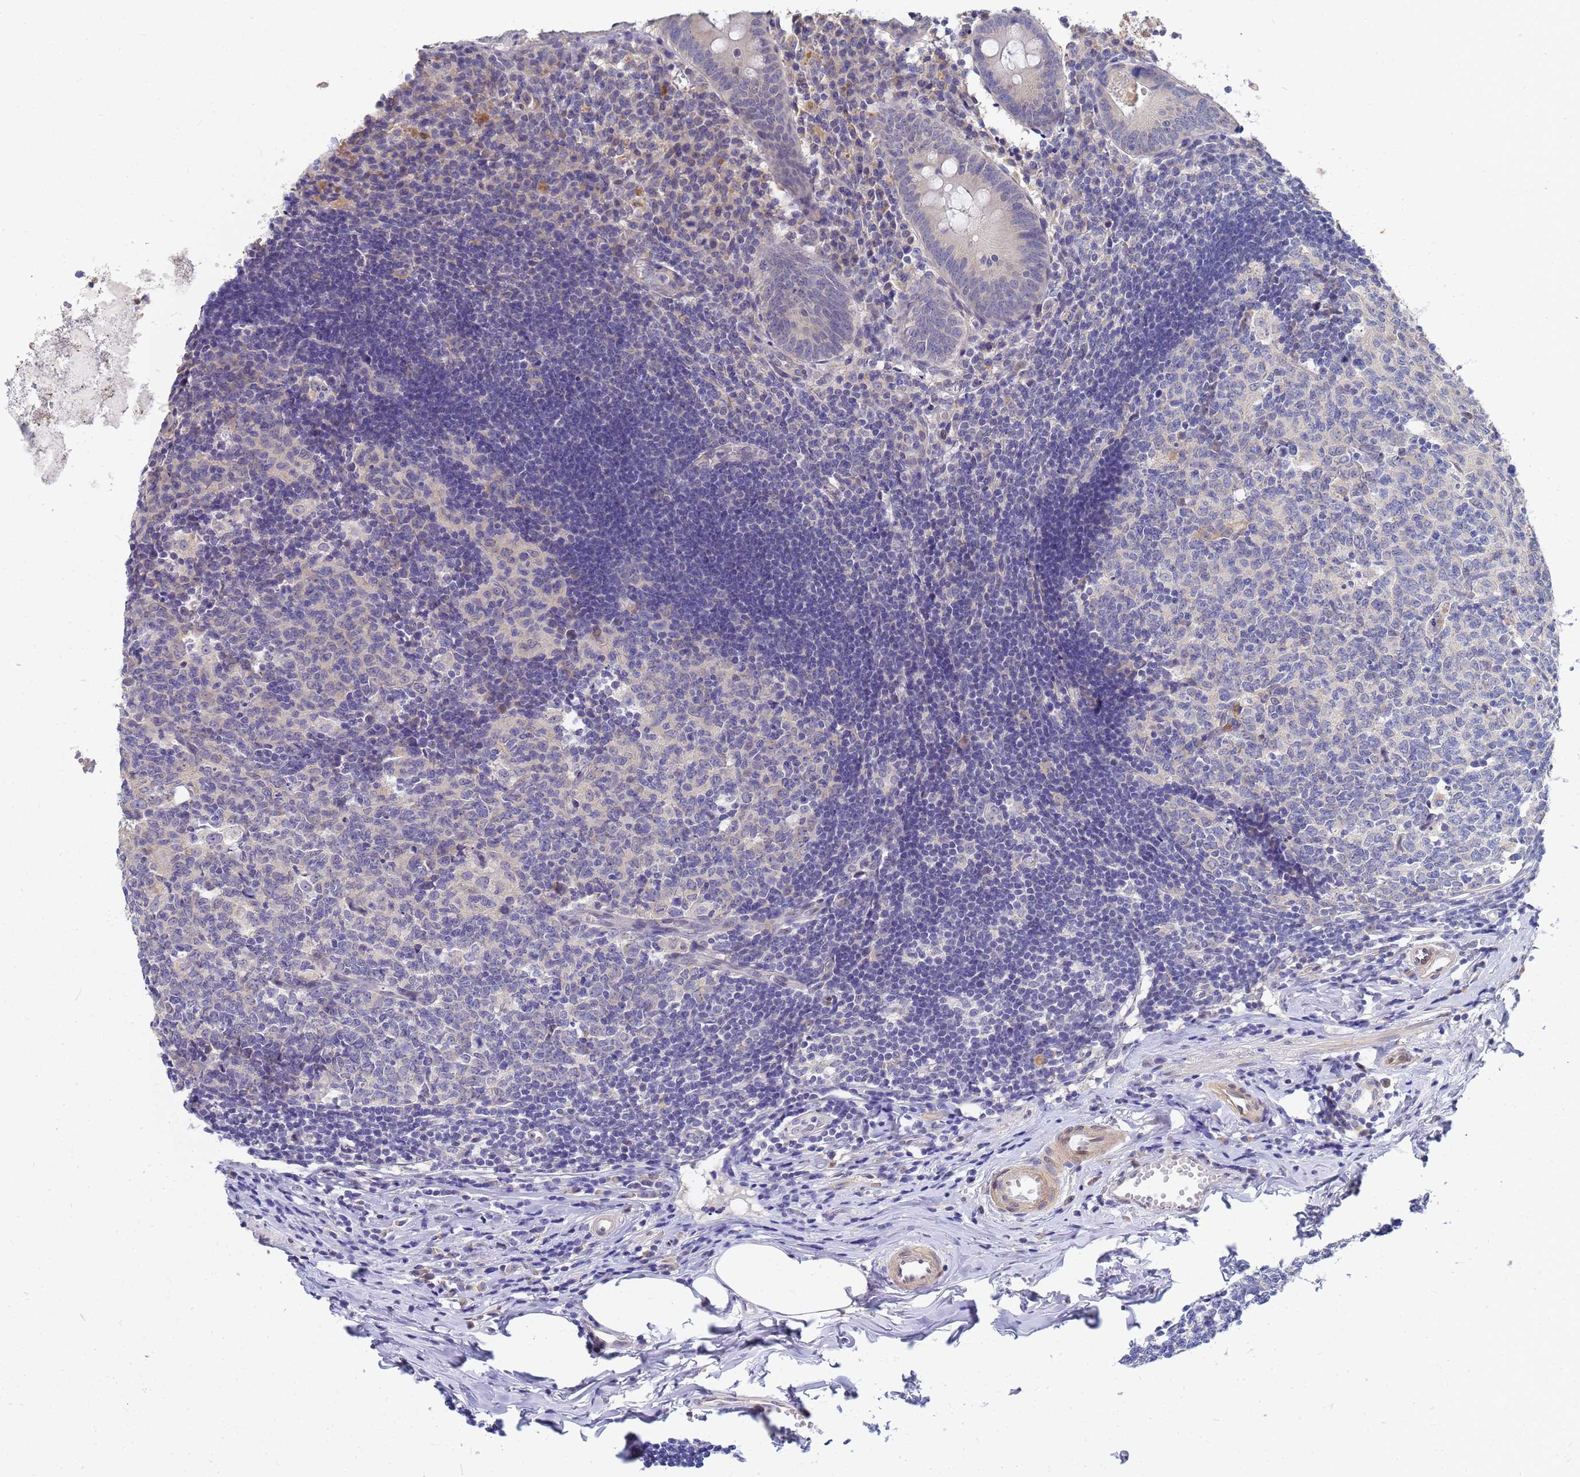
{"staining": {"intensity": "negative", "quantity": "none", "location": "none"}, "tissue": "appendix", "cell_type": "Glandular cells", "image_type": "normal", "snomed": [{"axis": "morphology", "description": "Normal tissue, NOS"}, {"axis": "topography", "description": "Appendix"}], "caption": "Immunohistochemistry (IHC) of benign appendix shows no positivity in glandular cells.", "gene": "FAM166B", "patient": {"sex": "female", "age": 54}}